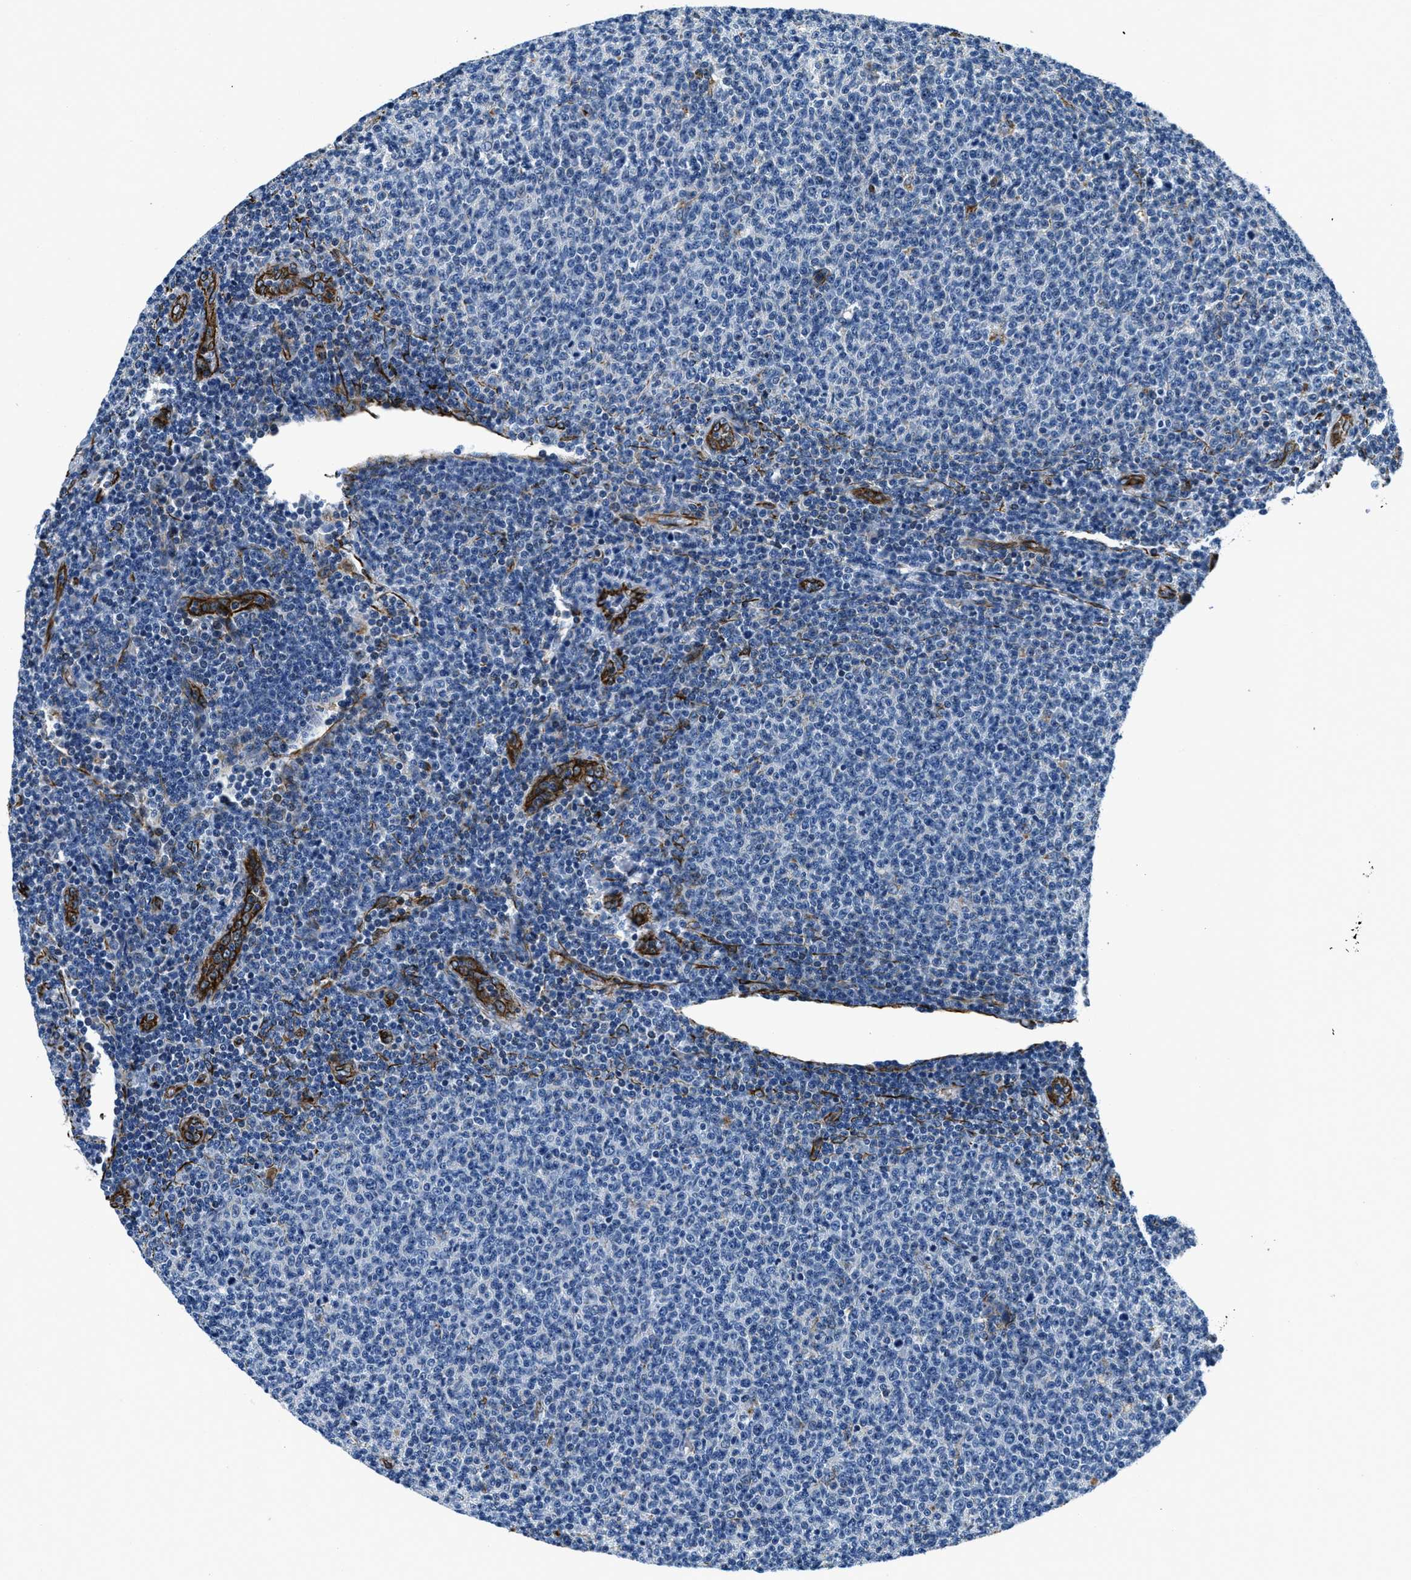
{"staining": {"intensity": "negative", "quantity": "none", "location": "none"}, "tissue": "lymphoma", "cell_type": "Tumor cells", "image_type": "cancer", "snomed": [{"axis": "morphology", "description": "Malignant lymphoma, non-Hodgkin's type, Low grade"}, {"axis": "topography", "description": "Lymph node"}], "caption": "Low-grade malignant lymphoma, non-Hodgkin's type stained for a protein using immunohistochemistry (IHC) reveals no positivity tumor cells.", "gene": "GNS", "patient": {"sex": "male", "age": 66}}